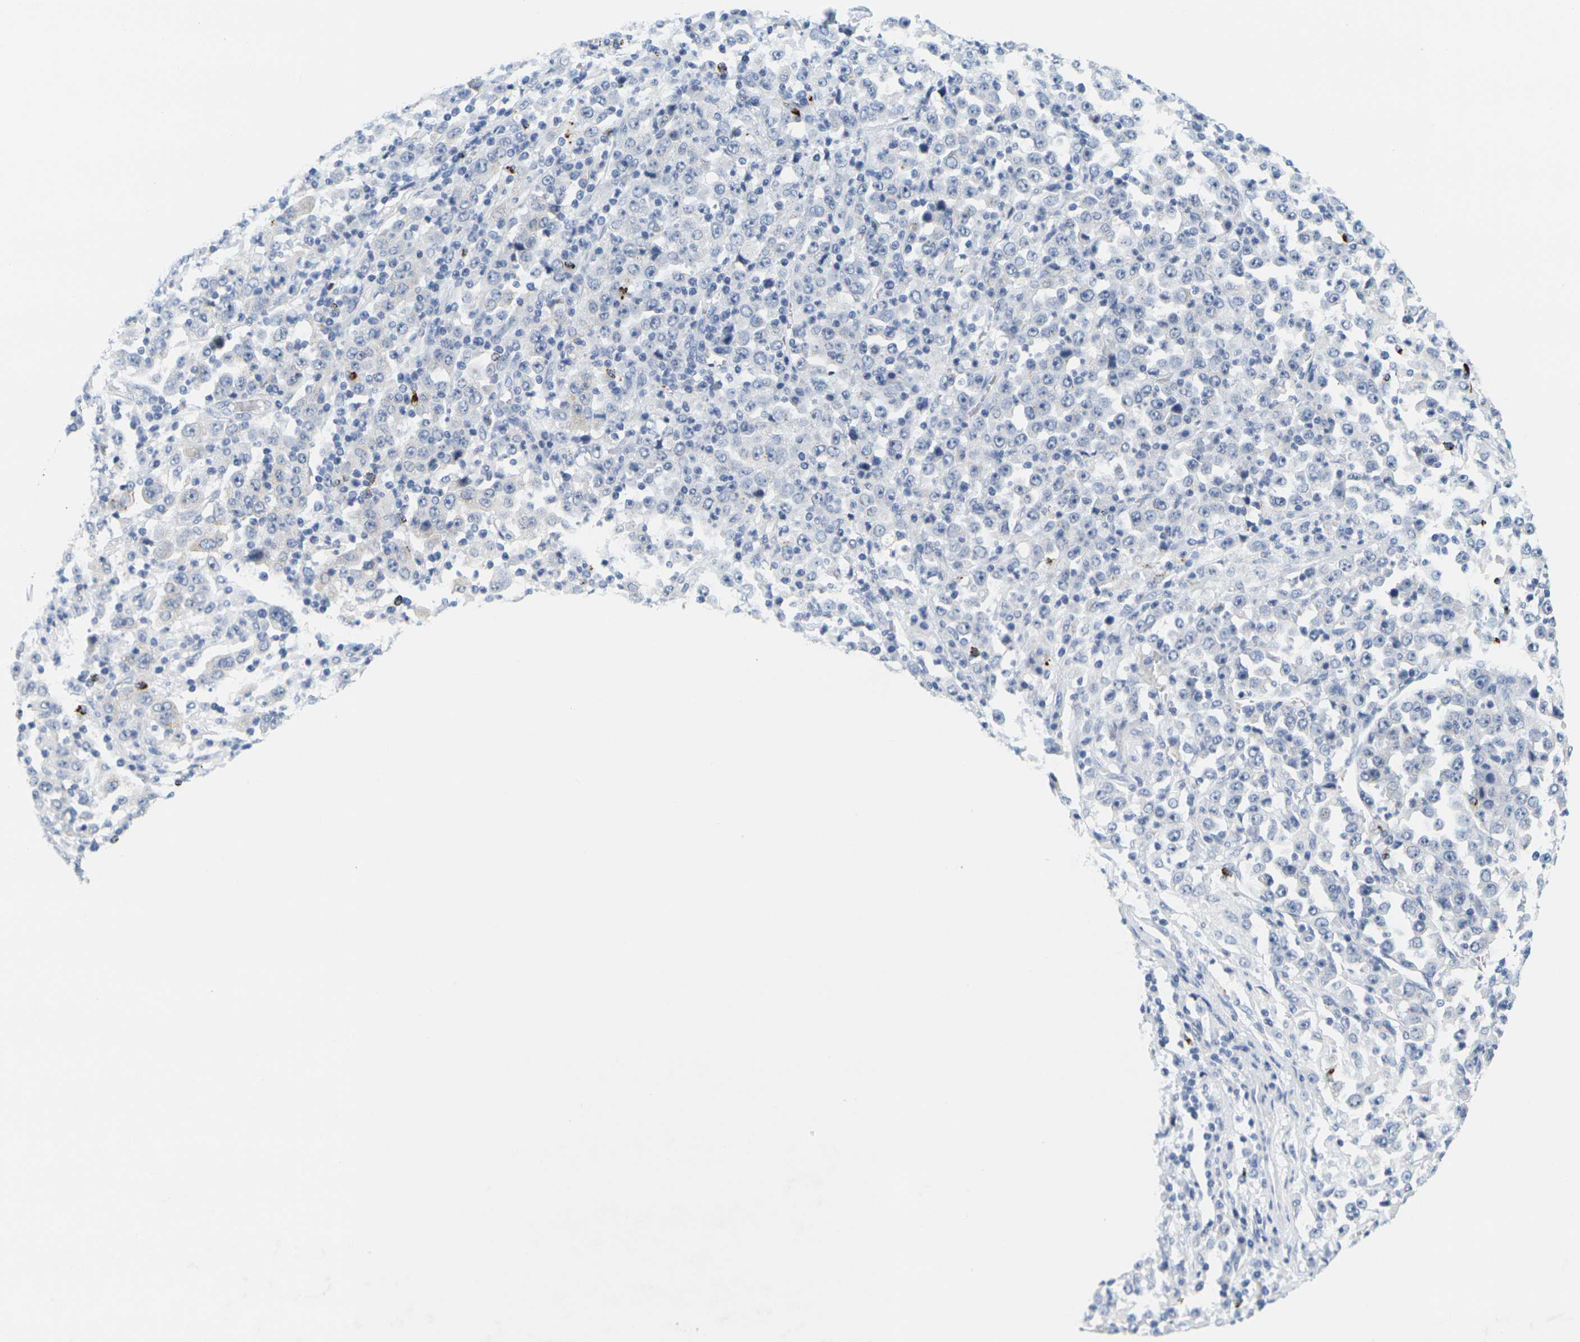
{"staining": {"intensity": "negative", "quantity": "none", "location": "none"}, "tissue": "stomach cancer", "cell_type": "Tumor cells", "image_type": "cancer", "snomed": [{"axis": "morphology", "description": "Normal tissue, NOS"}, {"axis": "morphology", "description": "Adenocarcinoma, NOS"}, {"axis": "topography", "description": "Stomach, upper"}, {"axis": "topography", "description": "Stomach"}], "caption": "Immunohistochemistry (IHC) of stomach cancer (adenocarcinoma) shows no expression in tumor cells.", "gene": "HLA-DOB", "patient": {"sex": "male", "age": 59}}